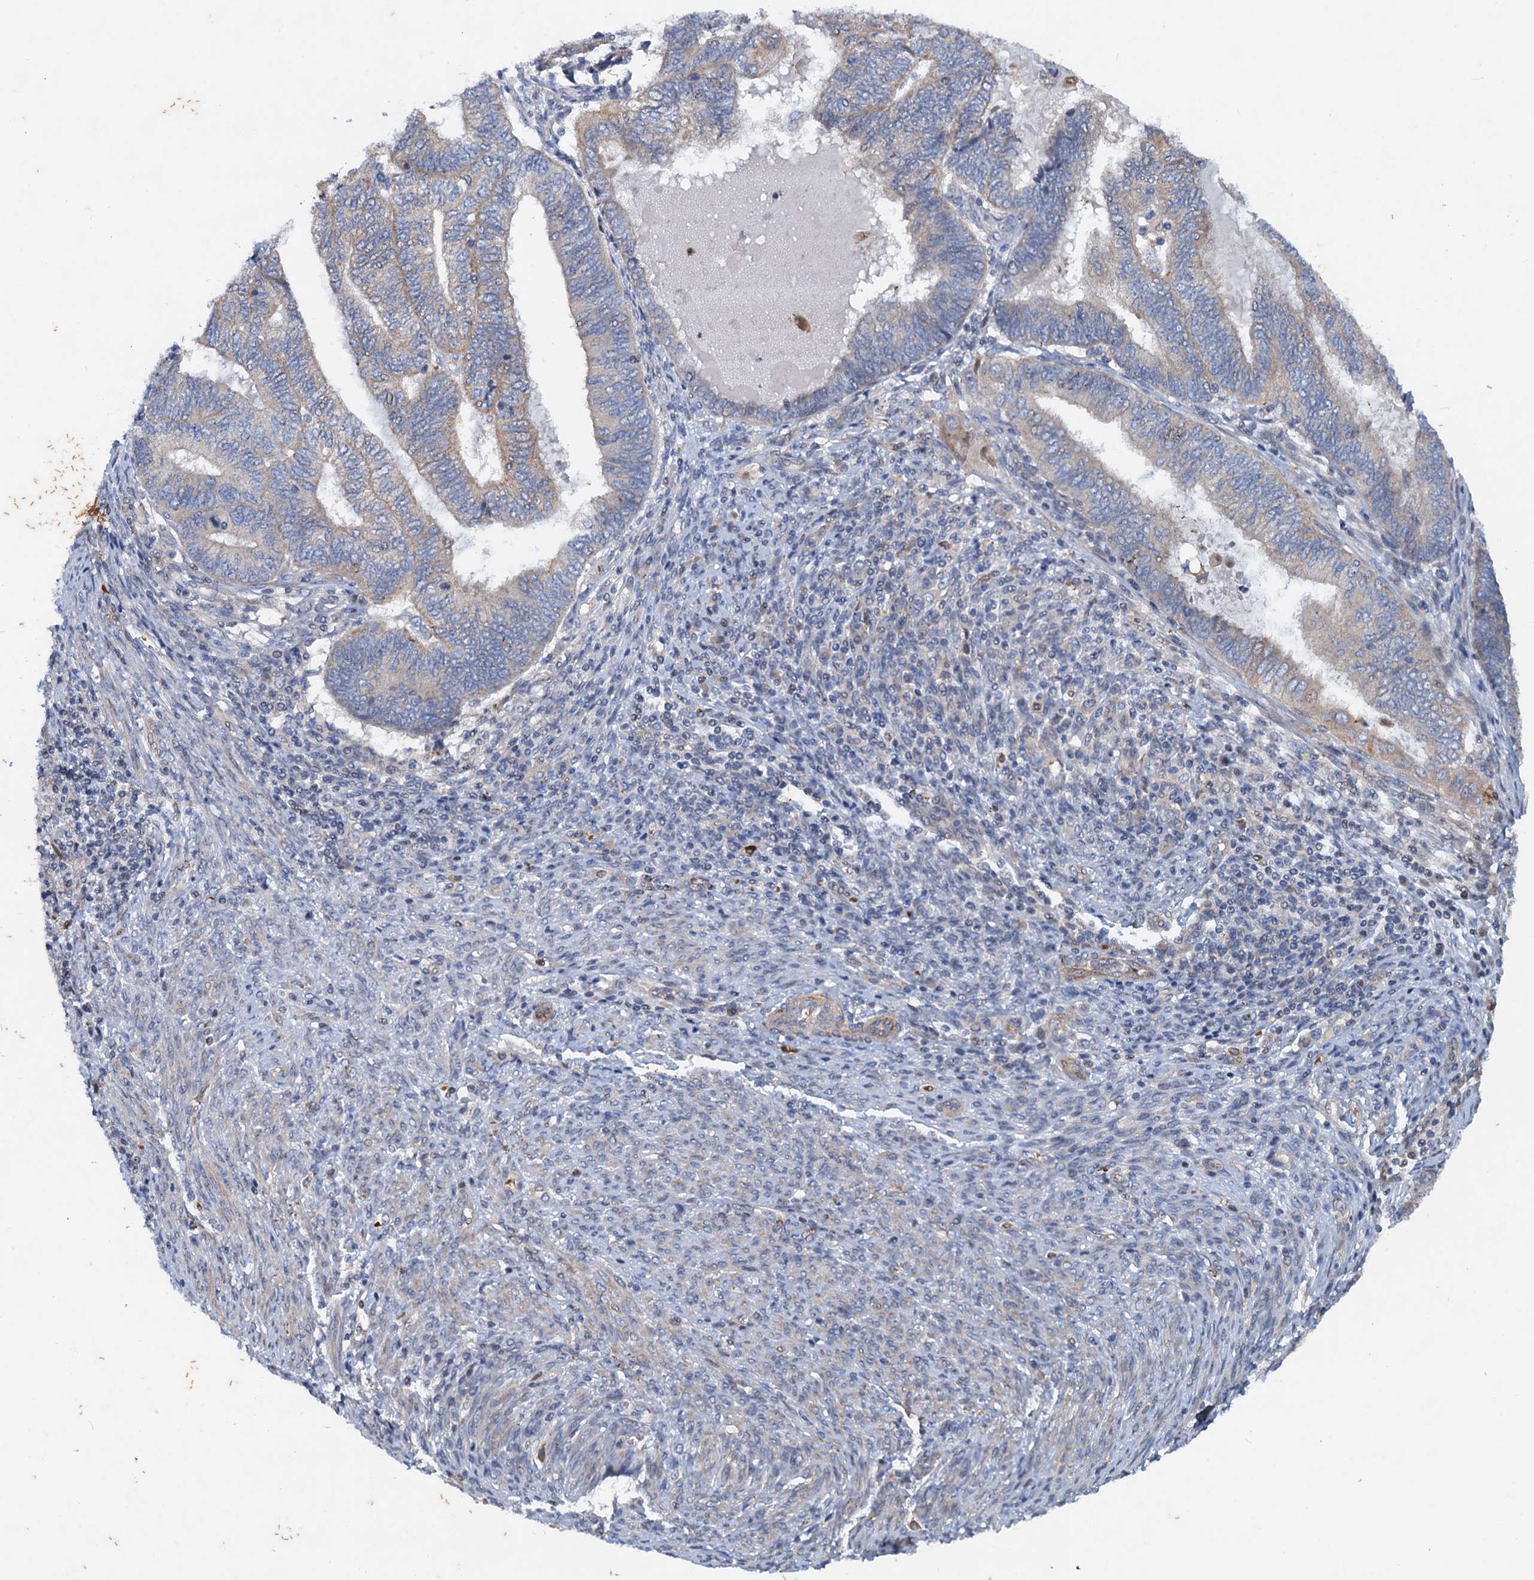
{"staining": {"intensity": "weak", "quantity": "25%-75%", "location": "cytoplasmic/membranous"}, "tissue": "endometrial cancer", "cell_type": "Tumor cells", "image_type": "cancer", "snomed": [{"axis": "morphology", "description": "Adenocarcinoma, NOS"}, {"axis": "topography", "description": "Uterus"}, {"axis": "topography", "description": "Endometrium"}], "caption": "Human endometrial cancer (adenocarcinoma) stained with a brown dye shows weak cytoplasmic/membranous positive staining in approximately 25%-75% of tumor cells.", "gene": "NBEA", "patient": {"sex": "female", "age": 70}}